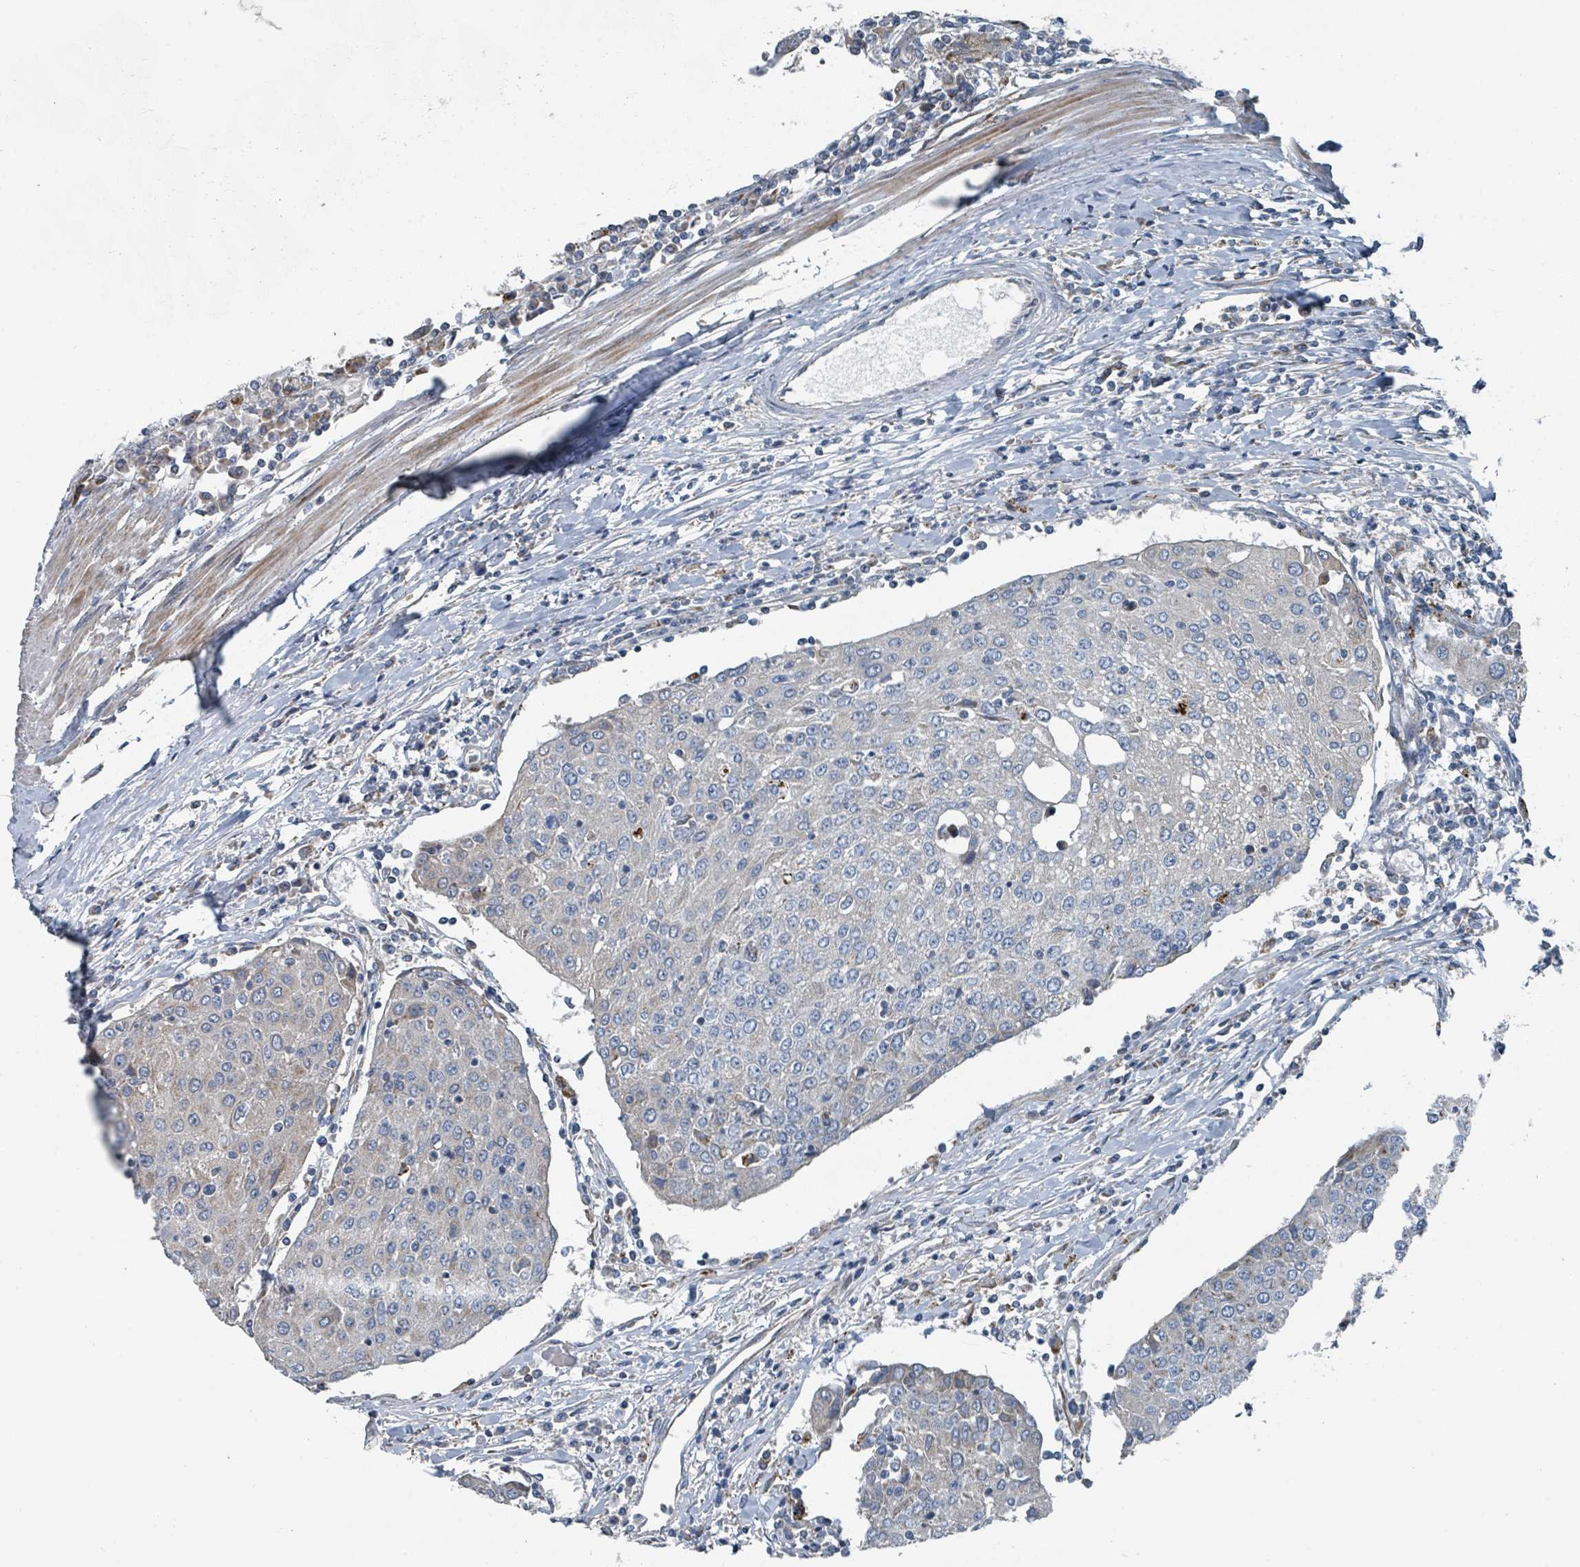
{"staining": {"intensity": "moderate", "quantity": "<25%", "location": "cytoplasmic/membranous"}, "tissue": "urothelial cancer", "cell_type": "Tumor cells", "image_type": "cancer", "snomed": [{"axis": "morphology", "description": "Urothelial carcinoma, High grade"}, {"axis": "topography", "description": "Urinary bladder"}], "caption": "Urothelial cancer stained with immunohistochemistry demonstrates moderate cytoplasmic/membranous expression in approximately <25% of tumor cells.", "gene": "DIPK2A", "patient": {"sex": "female", "age": 85}}